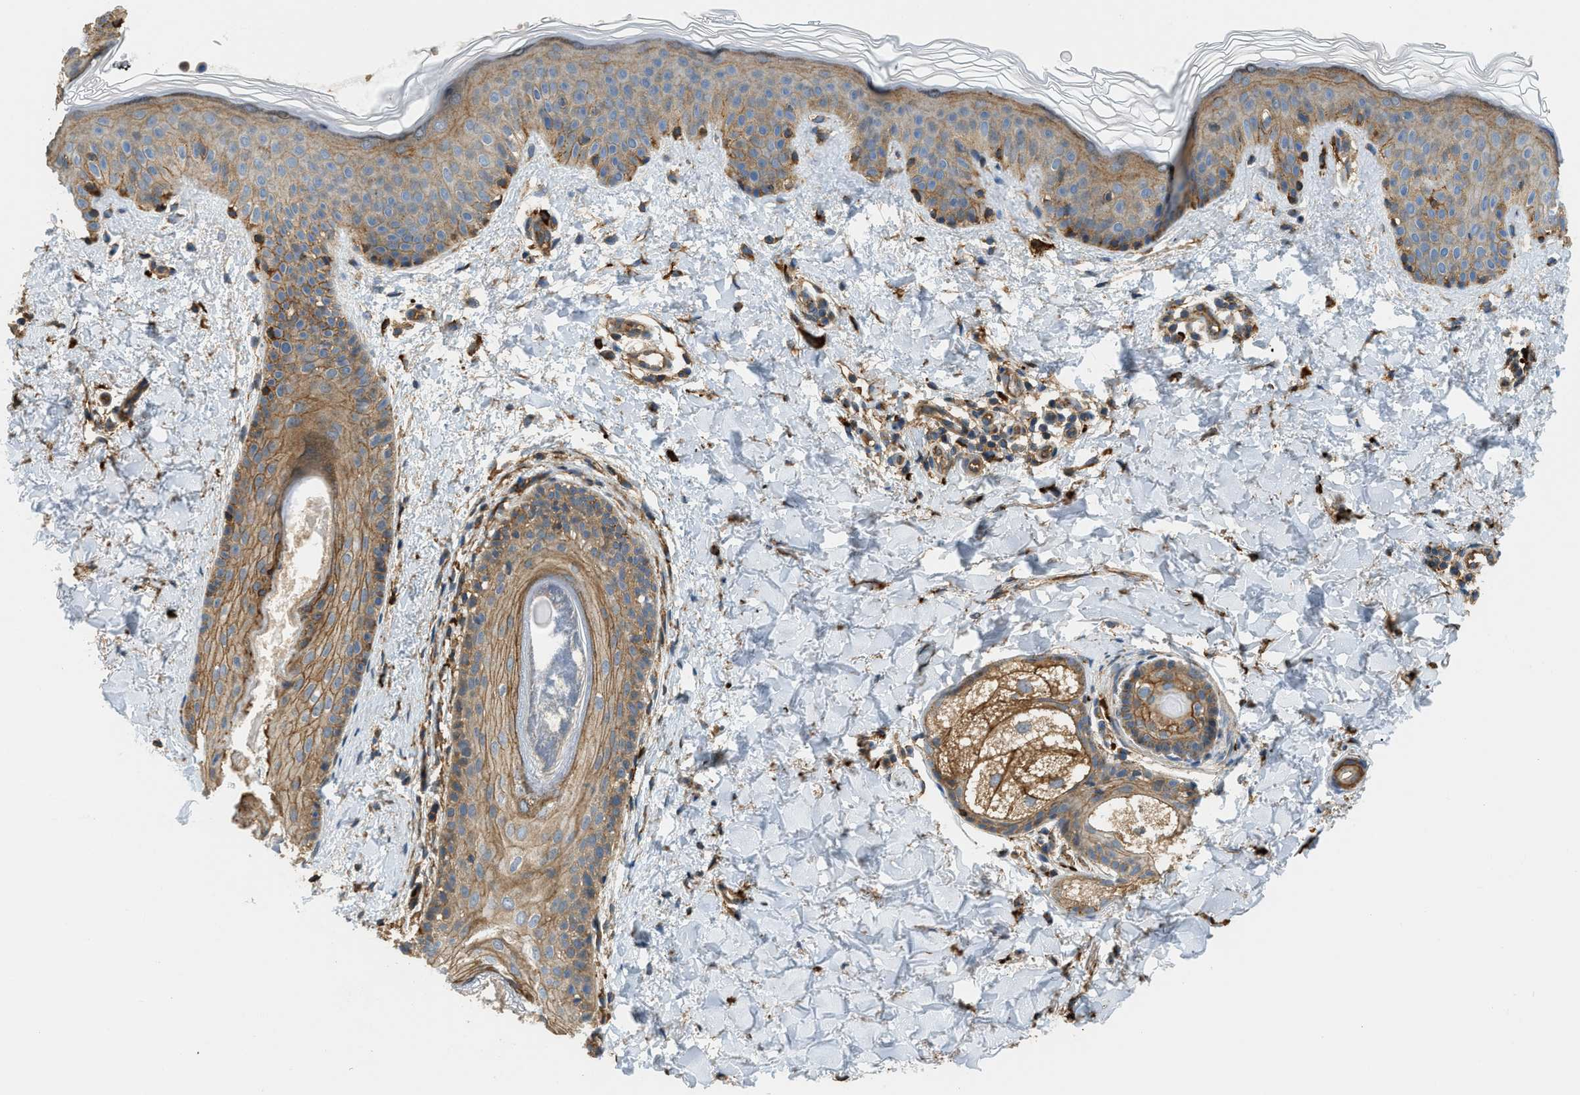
{"staining": {"intensity": "moderate", "quantity": ">75%", "location": "cytoplasmic/membranous"}, "tissue": "skin", "cell_type": "Fibroblasts", "image_type": "normal", "snomed": [{"axis": "morphology", "description": "Normal tissue, NOS"}, {"axis": "topography", "description": "Skin"}], "caption": "High-power microscopy captured an IHC micrograph of benign skin, revealing moderate cytoplasmic/membranous staining in approximately >75% of fibroblasts.", "gene": "BAG4", "patient": {"sex": "male", "age": 40}}